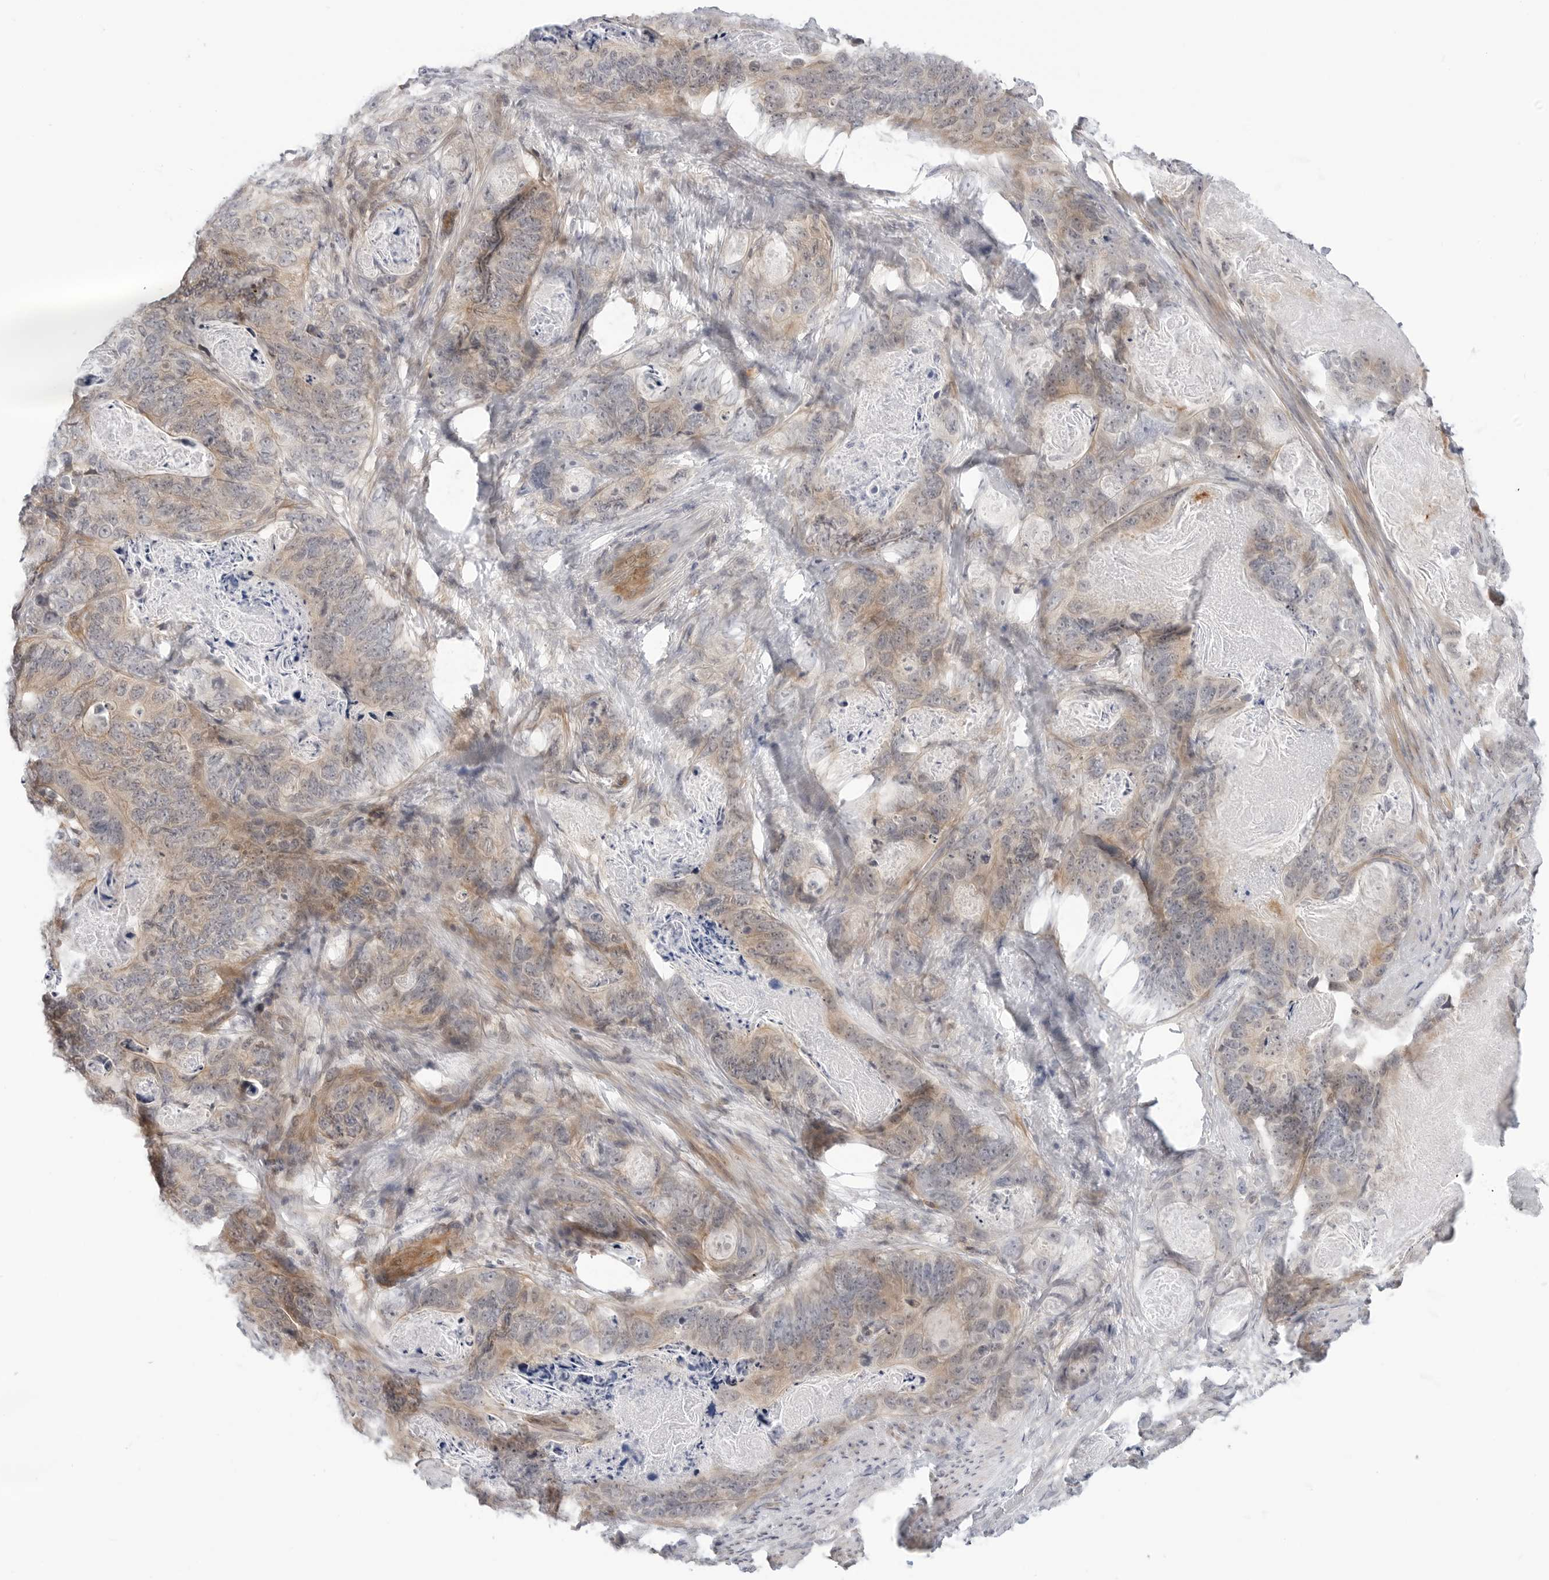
{"staining": {"intensity": "weak", "quantity": "25%-75%", "location": "cytoplasmic/membranous"}, "tissue": "stomach cancer", "cell_type": "Tumor cells", "image_type": "cancer", "snomed": [{"axis": "morphology", "description": "Normal tissue, NOS"}, {"axis": "morphology", "description": "Adenocarcinoma, NOS"}, {"axis": "topography", "description": "Stomach"}], "caption": "Immunohistochemistry (IHC) image of human stomach cancer (adenocarcinoma) stained for a protein (brown), which reveals low levels of weak cytoplasmic/membranous staining in about 25%-75% of tumor cells.", "gene": "STXBP3", "patient": {"sex": "female", "age": 89}}